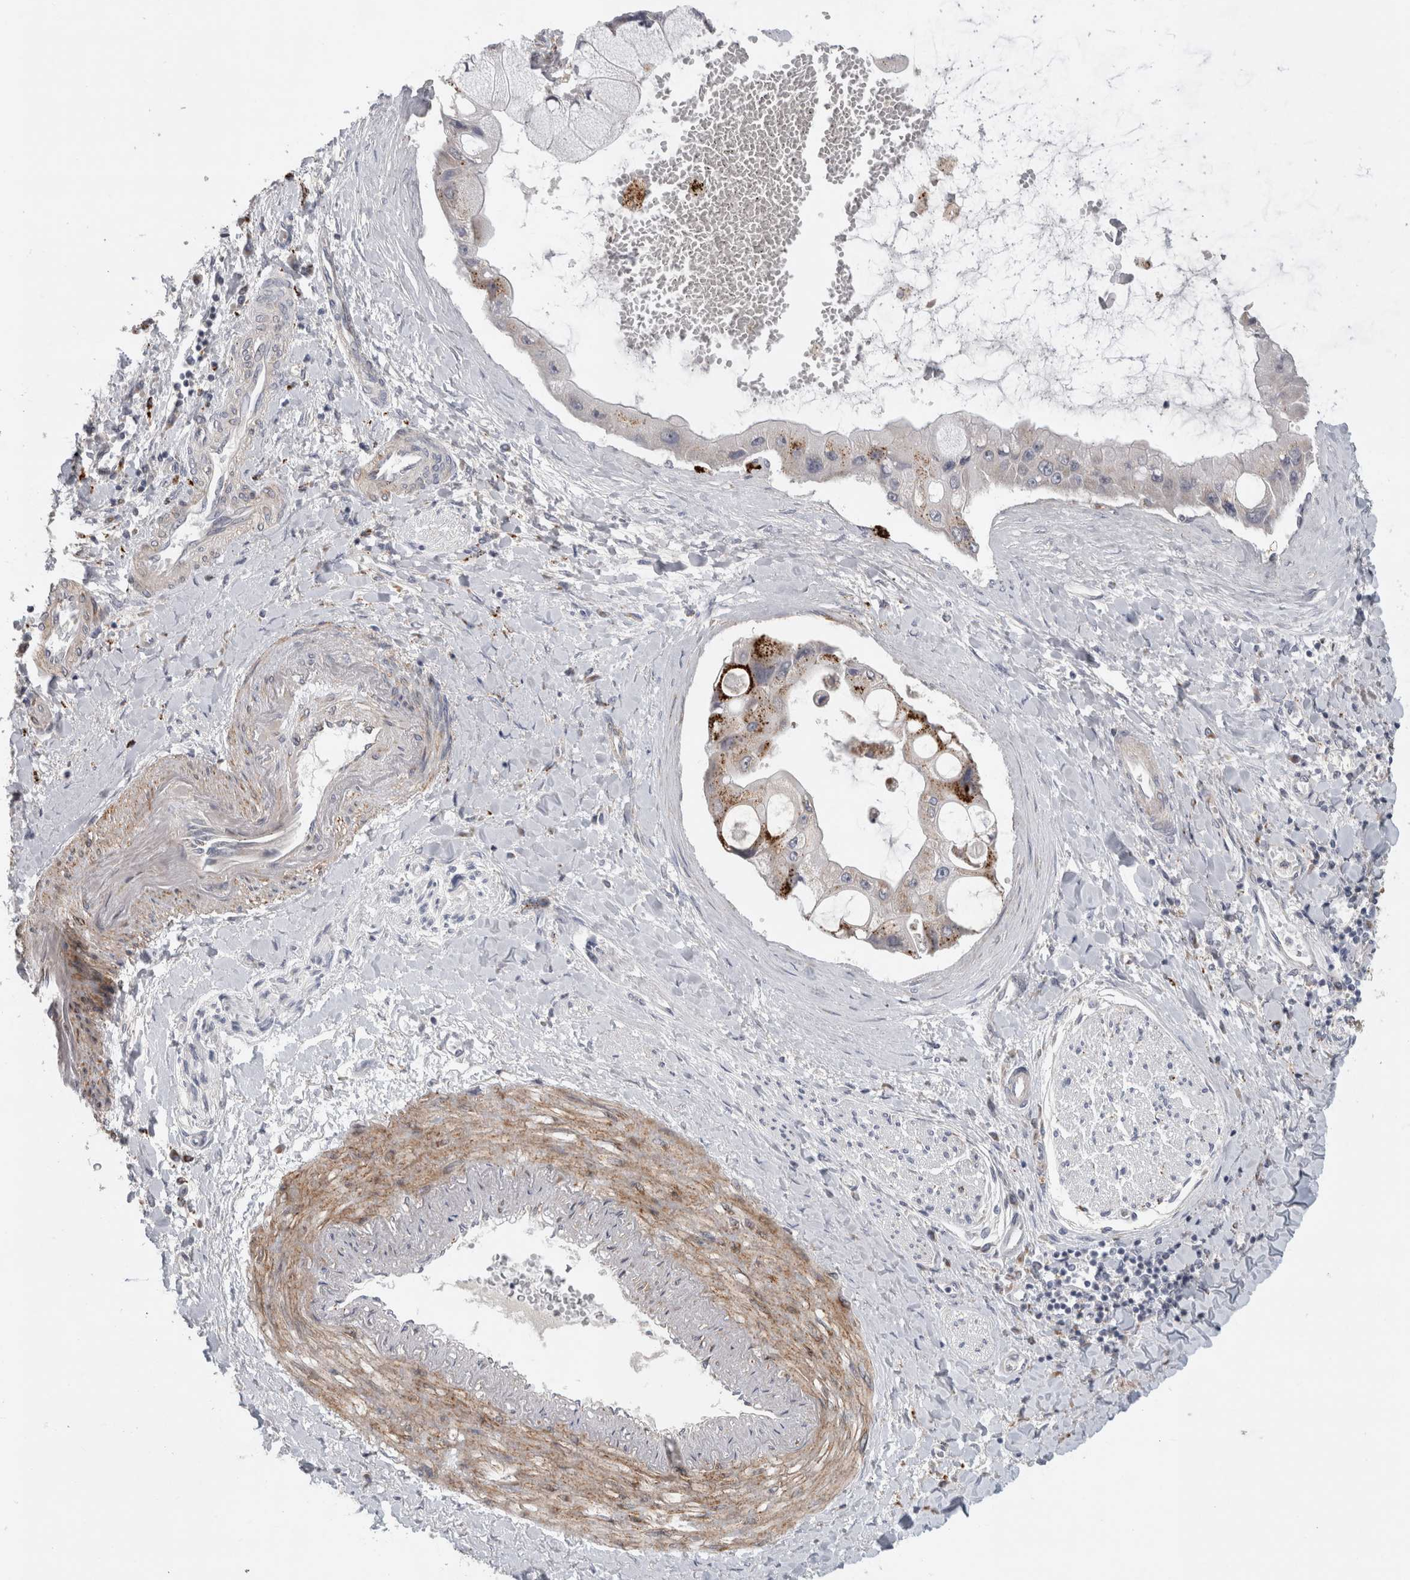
{"staining": {"intensity": "strong", "quantity": "25%-75%", "location": "cytoplasmic/membranous"}, "tissue": "liver cancer", "cell_type": "Tumor cells", "image_type": "cancer", "snomed": [{"axis": "morphology", "description": "Cholangiocarcinoma"}, {"axis": "topography", "description": "Liver"}], "caption": "A photomicrograph of cholangiocarcinoma (liver) stained for a protein demonstrates strong cytoplasmic/membranous brown staining in tumor cells.", "gene": "MGAT1", "patient": {"sex": "male", "age": 50}}